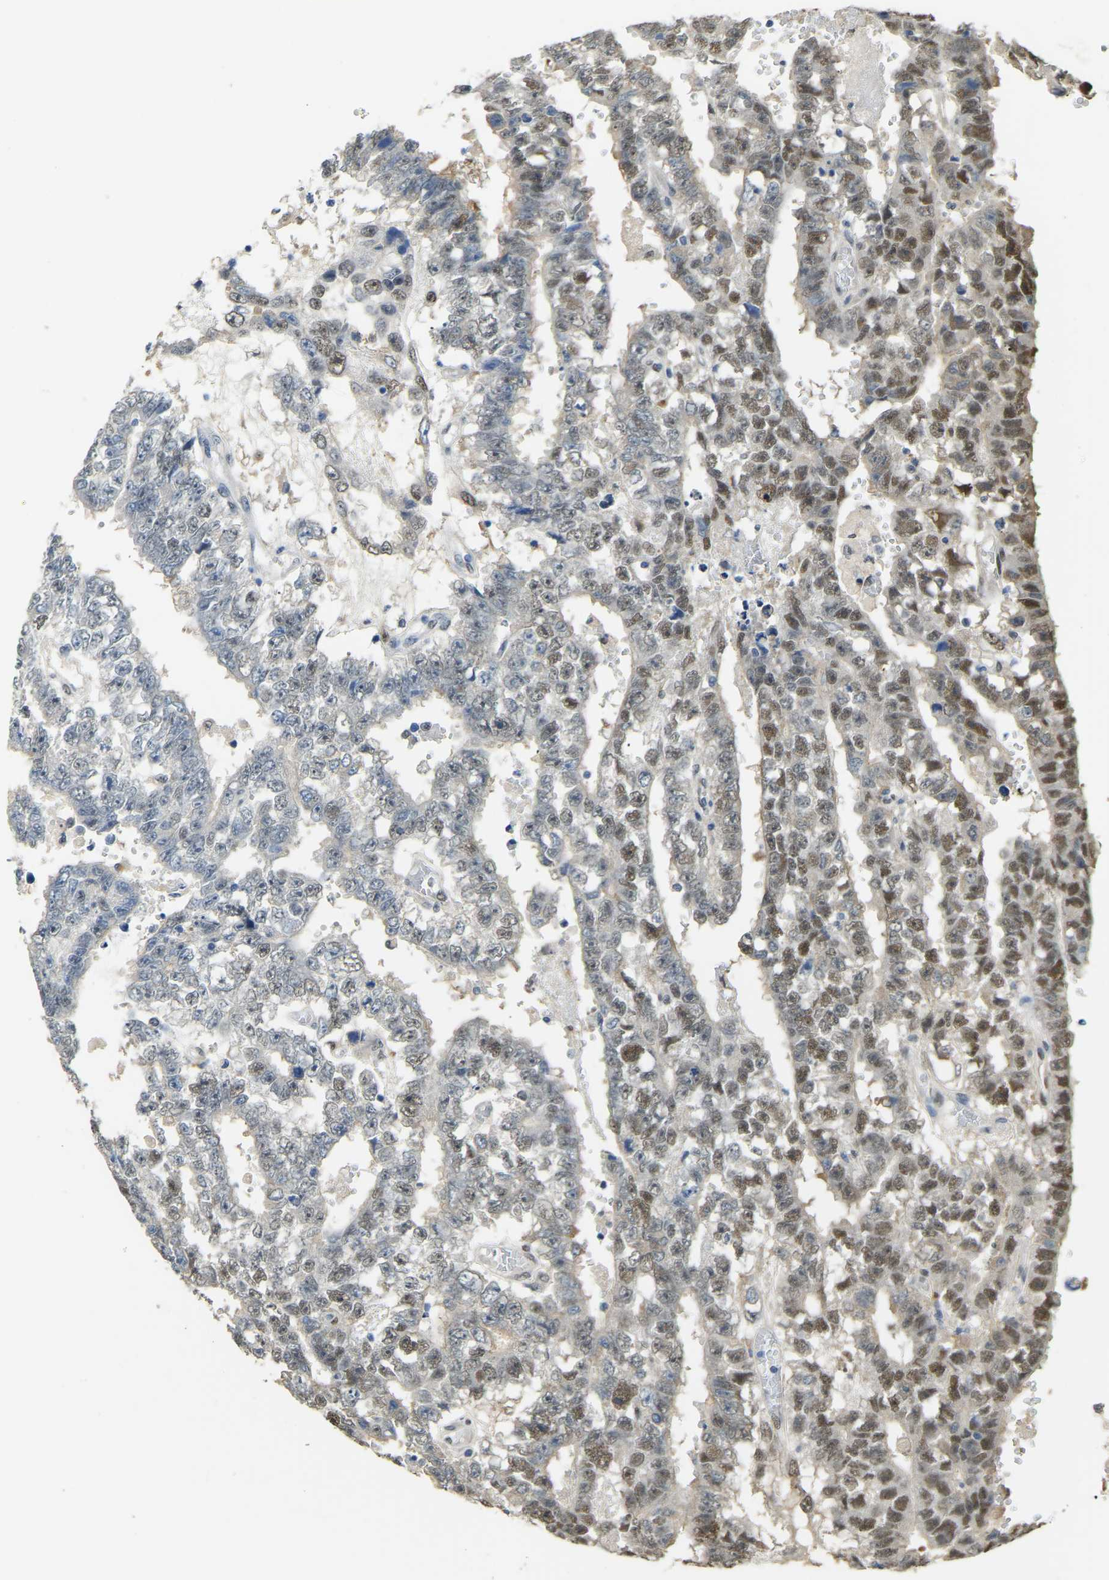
{"staining": {"intensity": "moderate", "quantity": "25%-75%", "location": "nuclear"}, "tissue": "testis cancer", "cell_type": "Tumor cells", "image_type": "cancer", "snomed": [{"axis": "morphology", "description": "Carcinoma, Embryonal, NOS"}, {"axis": "topography", "description": "Testis"}], "caption": "Embryonal carcinoma (testis) stained with DAB (3,3'-diaminobenzidine) immunohistochemistry displays medium levels of moderate nuclear staining in approximately 25%-75% of tumor cells.", "gene": "NANS", "patient": {"sex": "male", "age": 25}}